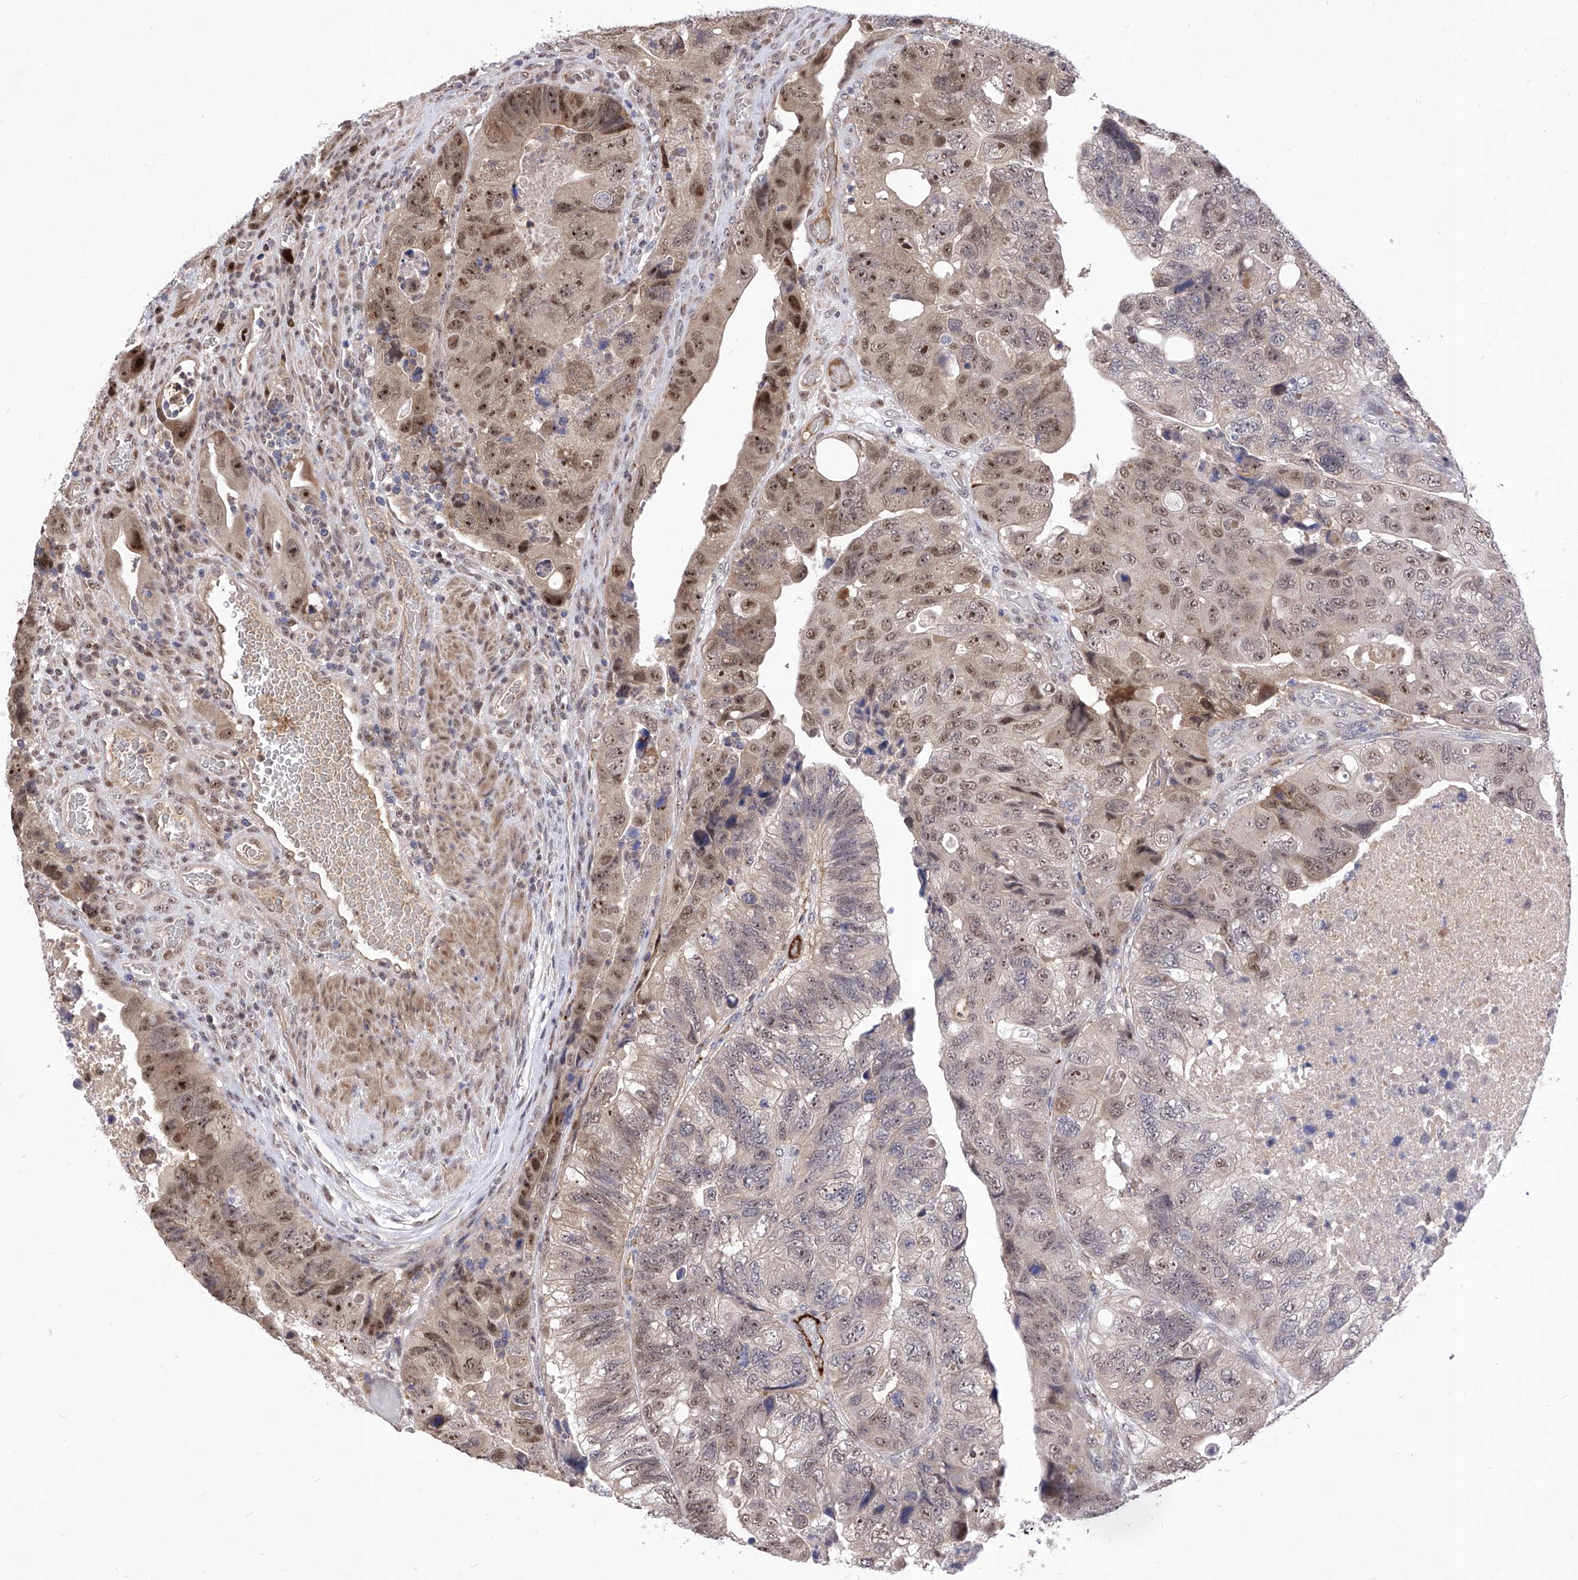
{"staining": {"intensity": "moderate", "quantity": "25%-75%", "location": "nuclear"}, "tissue": "colorectal cancer", "cell_type": "Tumor cells", "image_type": "cancer", "snomed": [{"axis": "morphology", "description": "Adenocarcinoma, NOS"}, {"axis": "topography", "description": "Rectum"}], "caption": "Immunohistochemistry (IHC) (DAB) staining of colorectal cancer exhibits moderate nuclear protein staining in about 25%-75% of tumor cells.", "gene": "LGR4", "patient": {"sex": "male", "age": 63}}